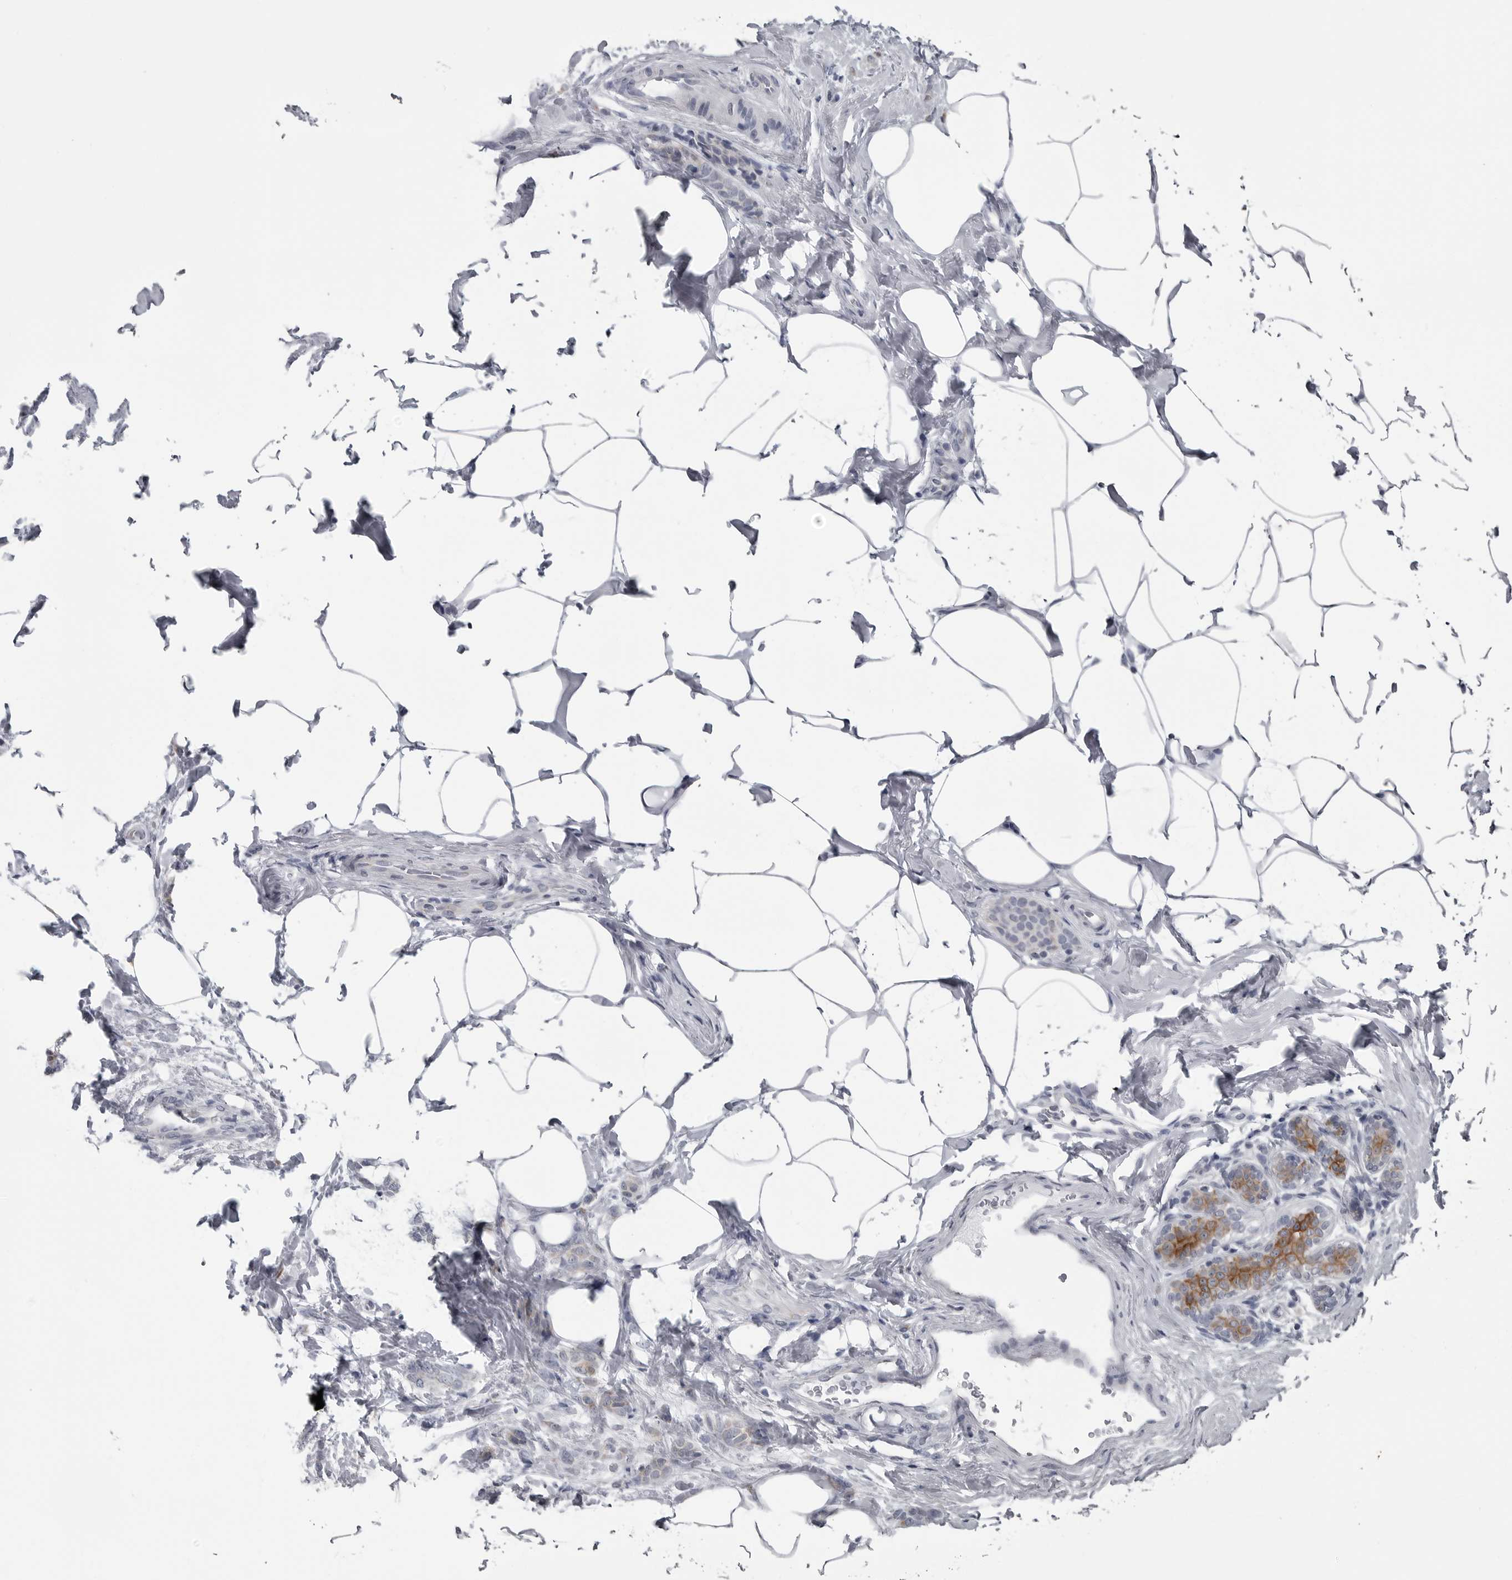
{"staining": {"intensity": "weak", "quantity": "25%-75%", "location": "cytoplasmic/membranous"}, "tissue": "breast cancer", "cell_type": "Tumor cells", "image_type": "cancer", "snomed": [{"axis": "morphology", "description": "Lobular carcinoma, in situ"}, {"axis": "morphology", "description": "Lobular carcinoma"}, {"axis": "topography", "description": "Breast"}], "caption": "Breast lobular carcinoma in situ was stained to show a protein in brown. There is low levels of weak cytoplasmic/membranous positivity in approximately 25%-75% of tumor cells.", "gene": "MYOC", "patient": {"sex": "female", "age": 41}}